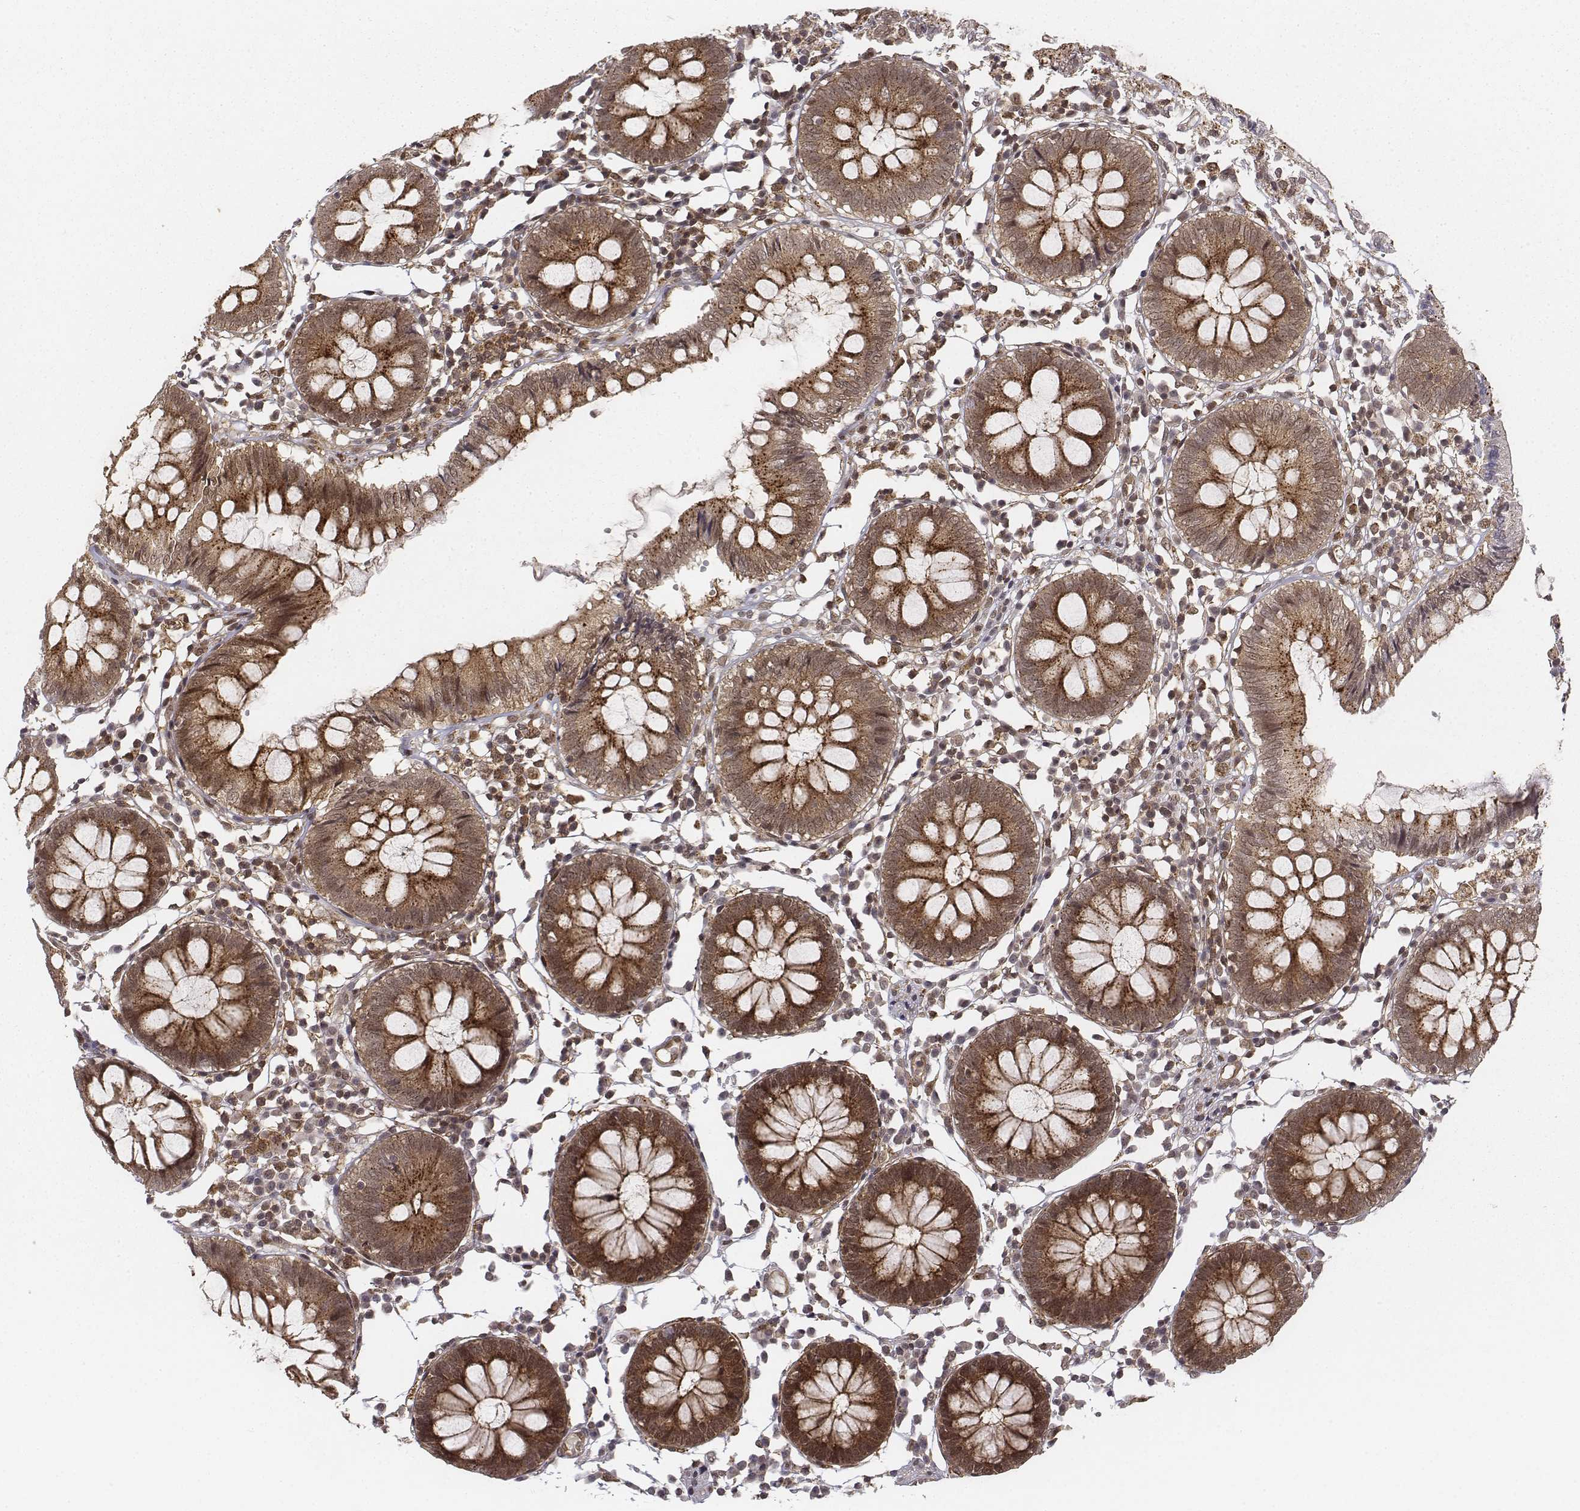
{"staining": {"intensity": "moderate", "quantity": ">75%", "location": "cytoplasmic/membranous"}, "tissue": "colon", "cell_type": "Endothelial cells", "image_type": "normal", "snomed": [{"axis": "morphology", "description": "Normal tissue, NOS"}, {"axis": "morphology", "description": "Adenocarcinoma, NOS"}, {"axis": "topography", "description": "Colon"}], "caption": "Colon stained with DAB (3,3'-diaminobenzidine) immunohistochemistry displays medium levels of moderate cytoplasmic/membranous positivity in approximately >75% of endothelial cells. Nuclei are stained in blue.", "gene": "ZFYVE19", "patient": {"sex": "male", "age": 83}}